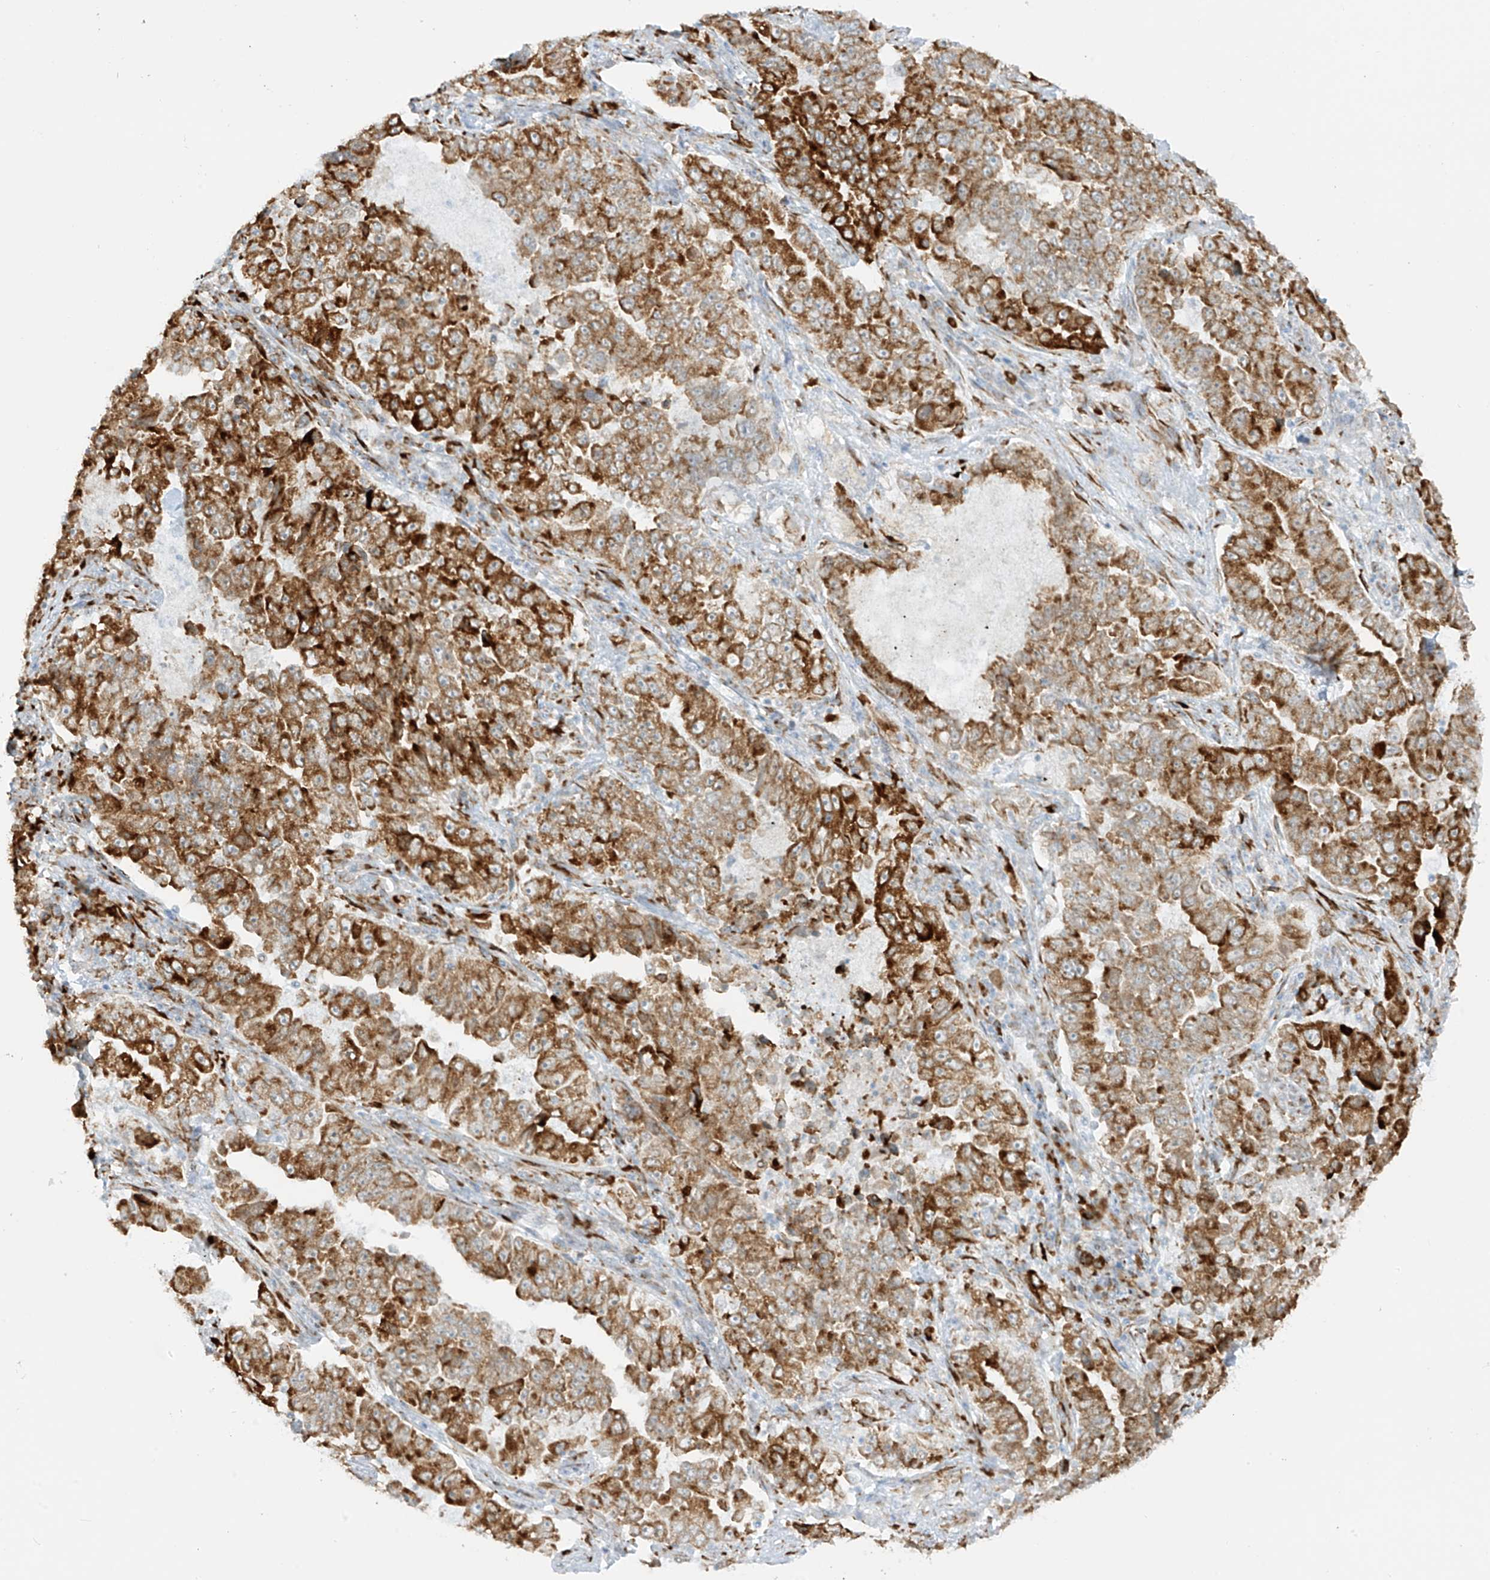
{"staining": {"intensity": "strong", "quantity": ">75%", "location": "cytoplasmic/membranous"}, "tissue": "lung cancer", "cell_type": "Tumor cells", "image_type": "cancer", "snomed": [{"axis": "morphology", "description": "Adenocarcinoma, NOS"}, {"axis": "topography", "description": "Lung"}], "caption": "High-power microscopy captured an immunohistochemistry (IHC) histopathology image of adenocarcinoma (lung), revealing strong cytoplasmic/membranous staining in about >75% of tumor cells.", "gene": "LRRC59", "patient": {"sex": "female", "age": 51}}